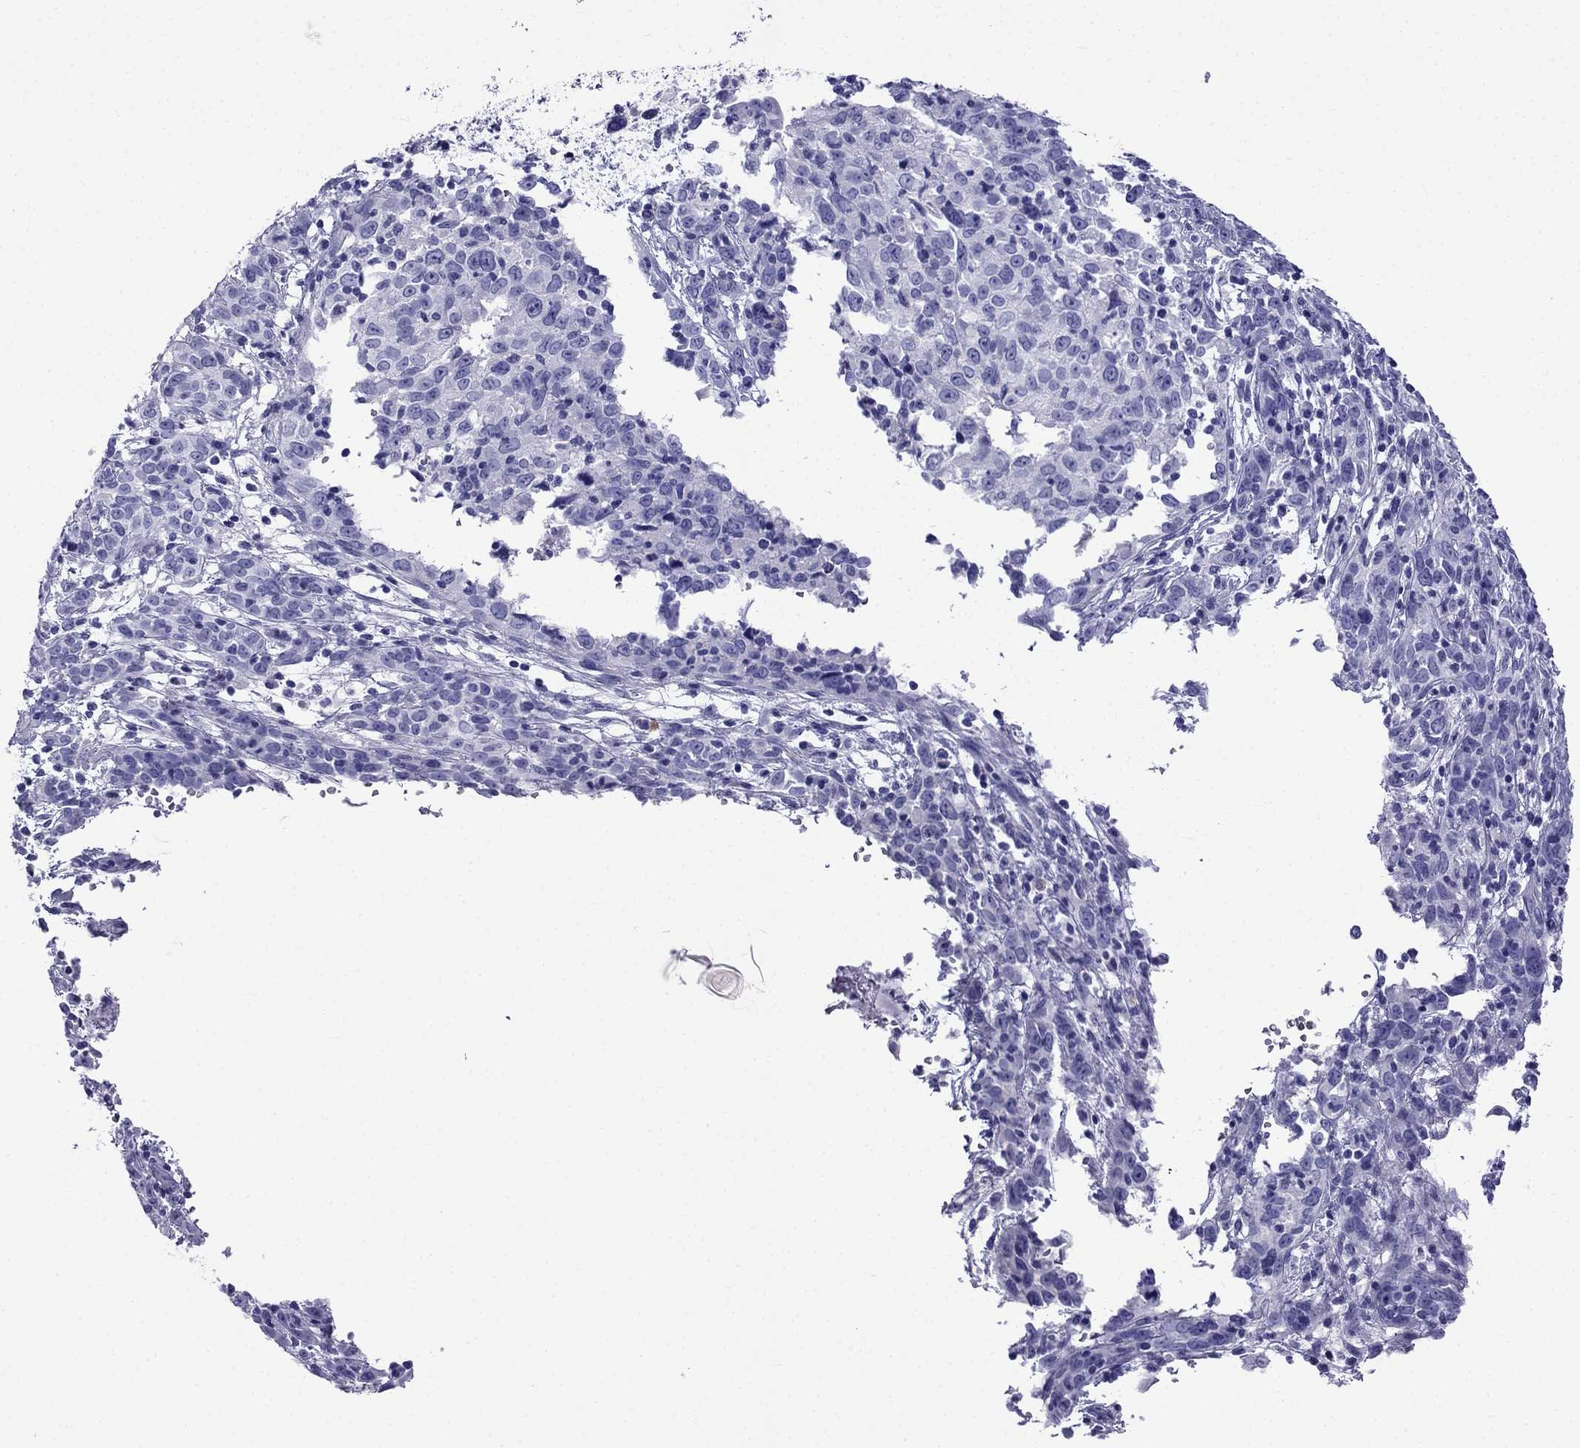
{"staining": {"intensity": "negative", "quantity": "none", "location": "none"}, "tissue": "cervical cancer", "cell_type": "Tumor cells", "image_type": "cancer", "snomed": [{"axis": "morphology", "description": "Adenocarcinoma, NOS"}, {"axis": "topography", "description": "Cervix"}], "caption": "This is an immunohistochemistry image of cervical cancer (adenocarcinoma). There is no positivity in tumor cells.", "gene": "ARR3", "patient": {"sex": "female", "age": 40}}